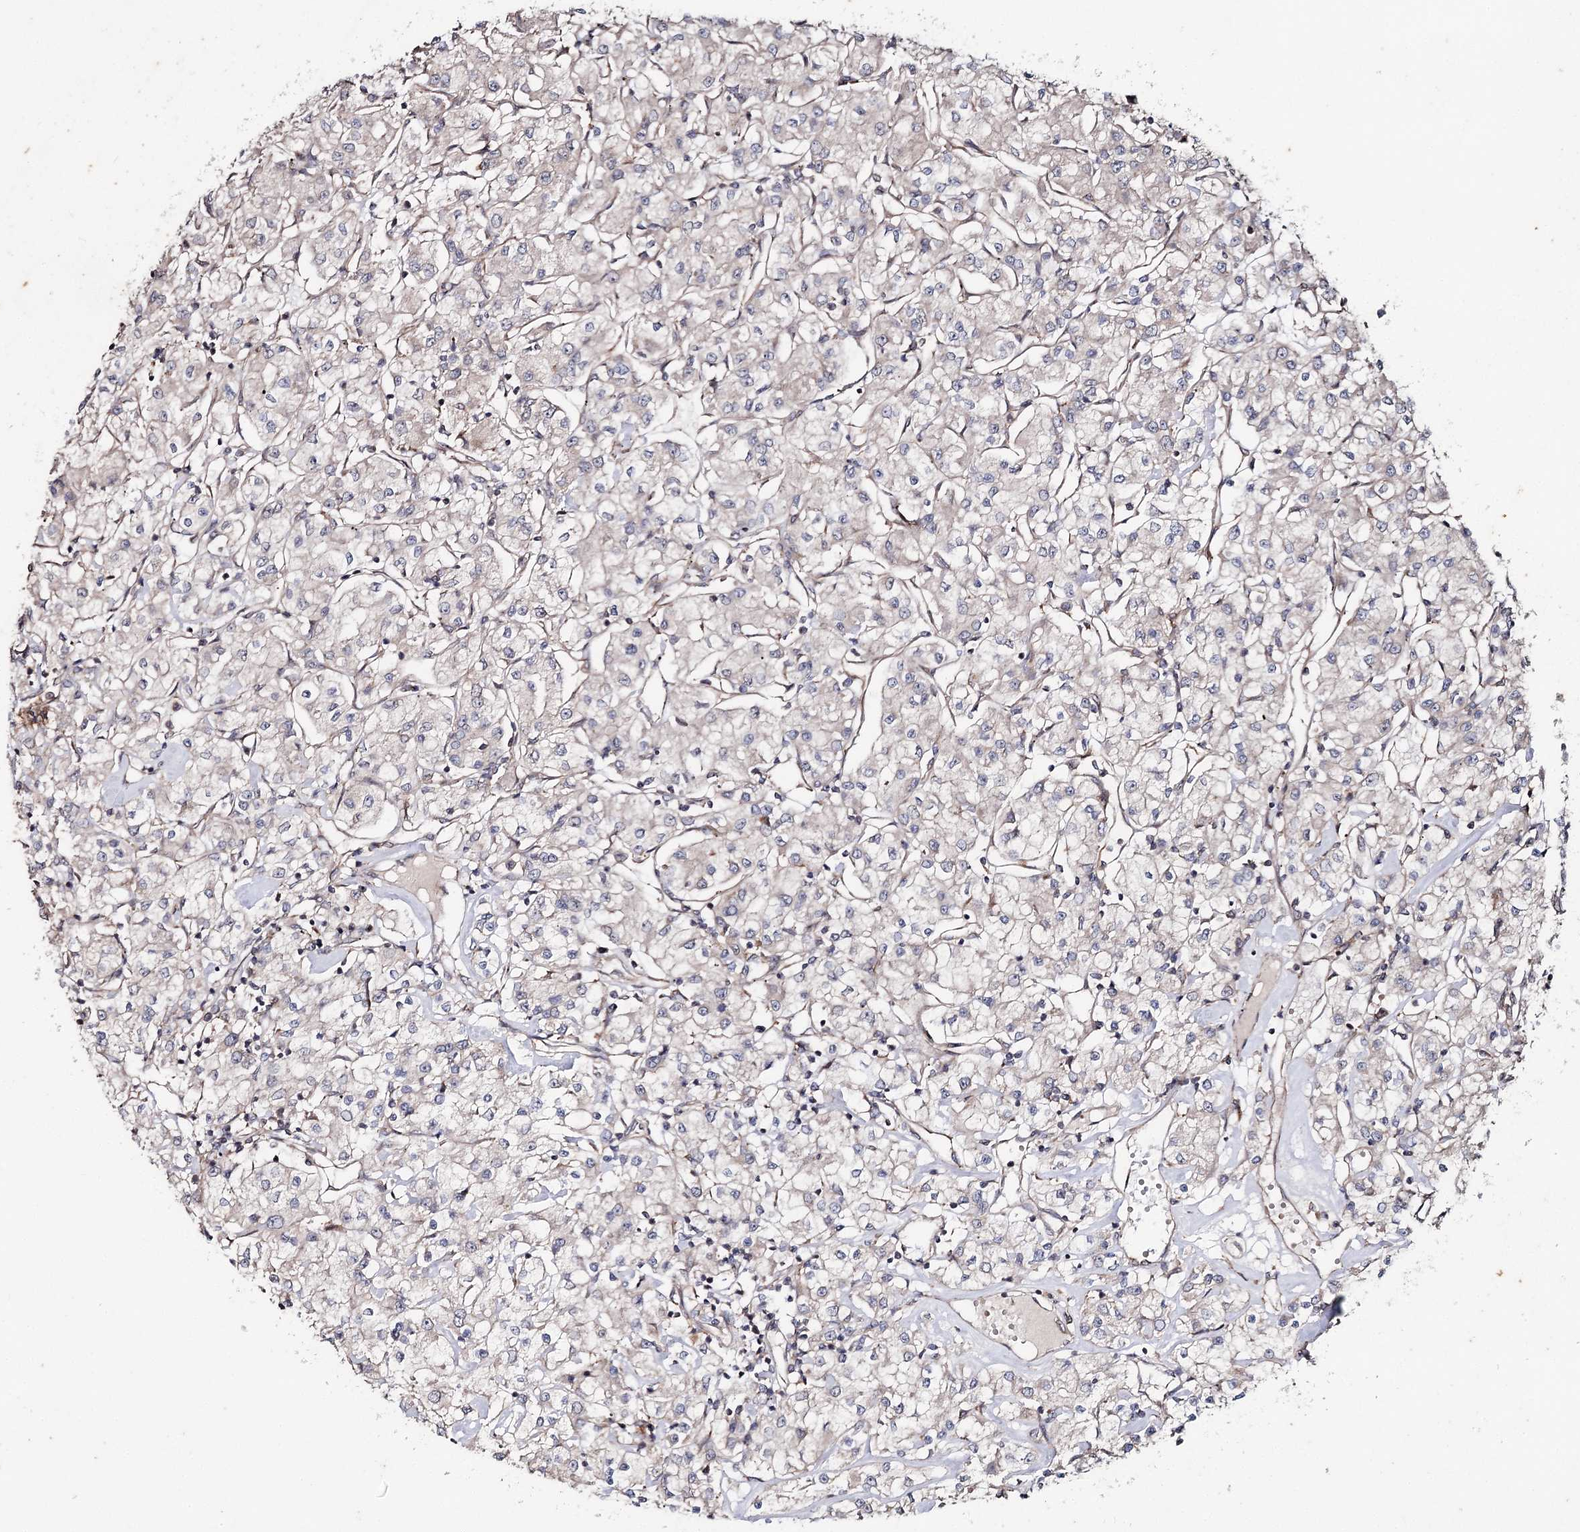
{"staining": {"intensity": "negative", "quantity": "none", "location": "none"}, "tissue": "renal cancer", "cell_type": "Tumor cells", "image_type": "cancer", "snomed": [{"axis": "morphology", "description": "Adenocarcinoma, NOS"}, {"axis": "topography", "description": "Kidney"}], "caption": "A high-resolution photomicrograph shows immunohistochemistry (IHC) staining of renal cancer (adenocarcinoma), which shows no significant positivity in tumor cells.", "gene": "MINDY3", "patient": {"sex": "female", "age": 59}}